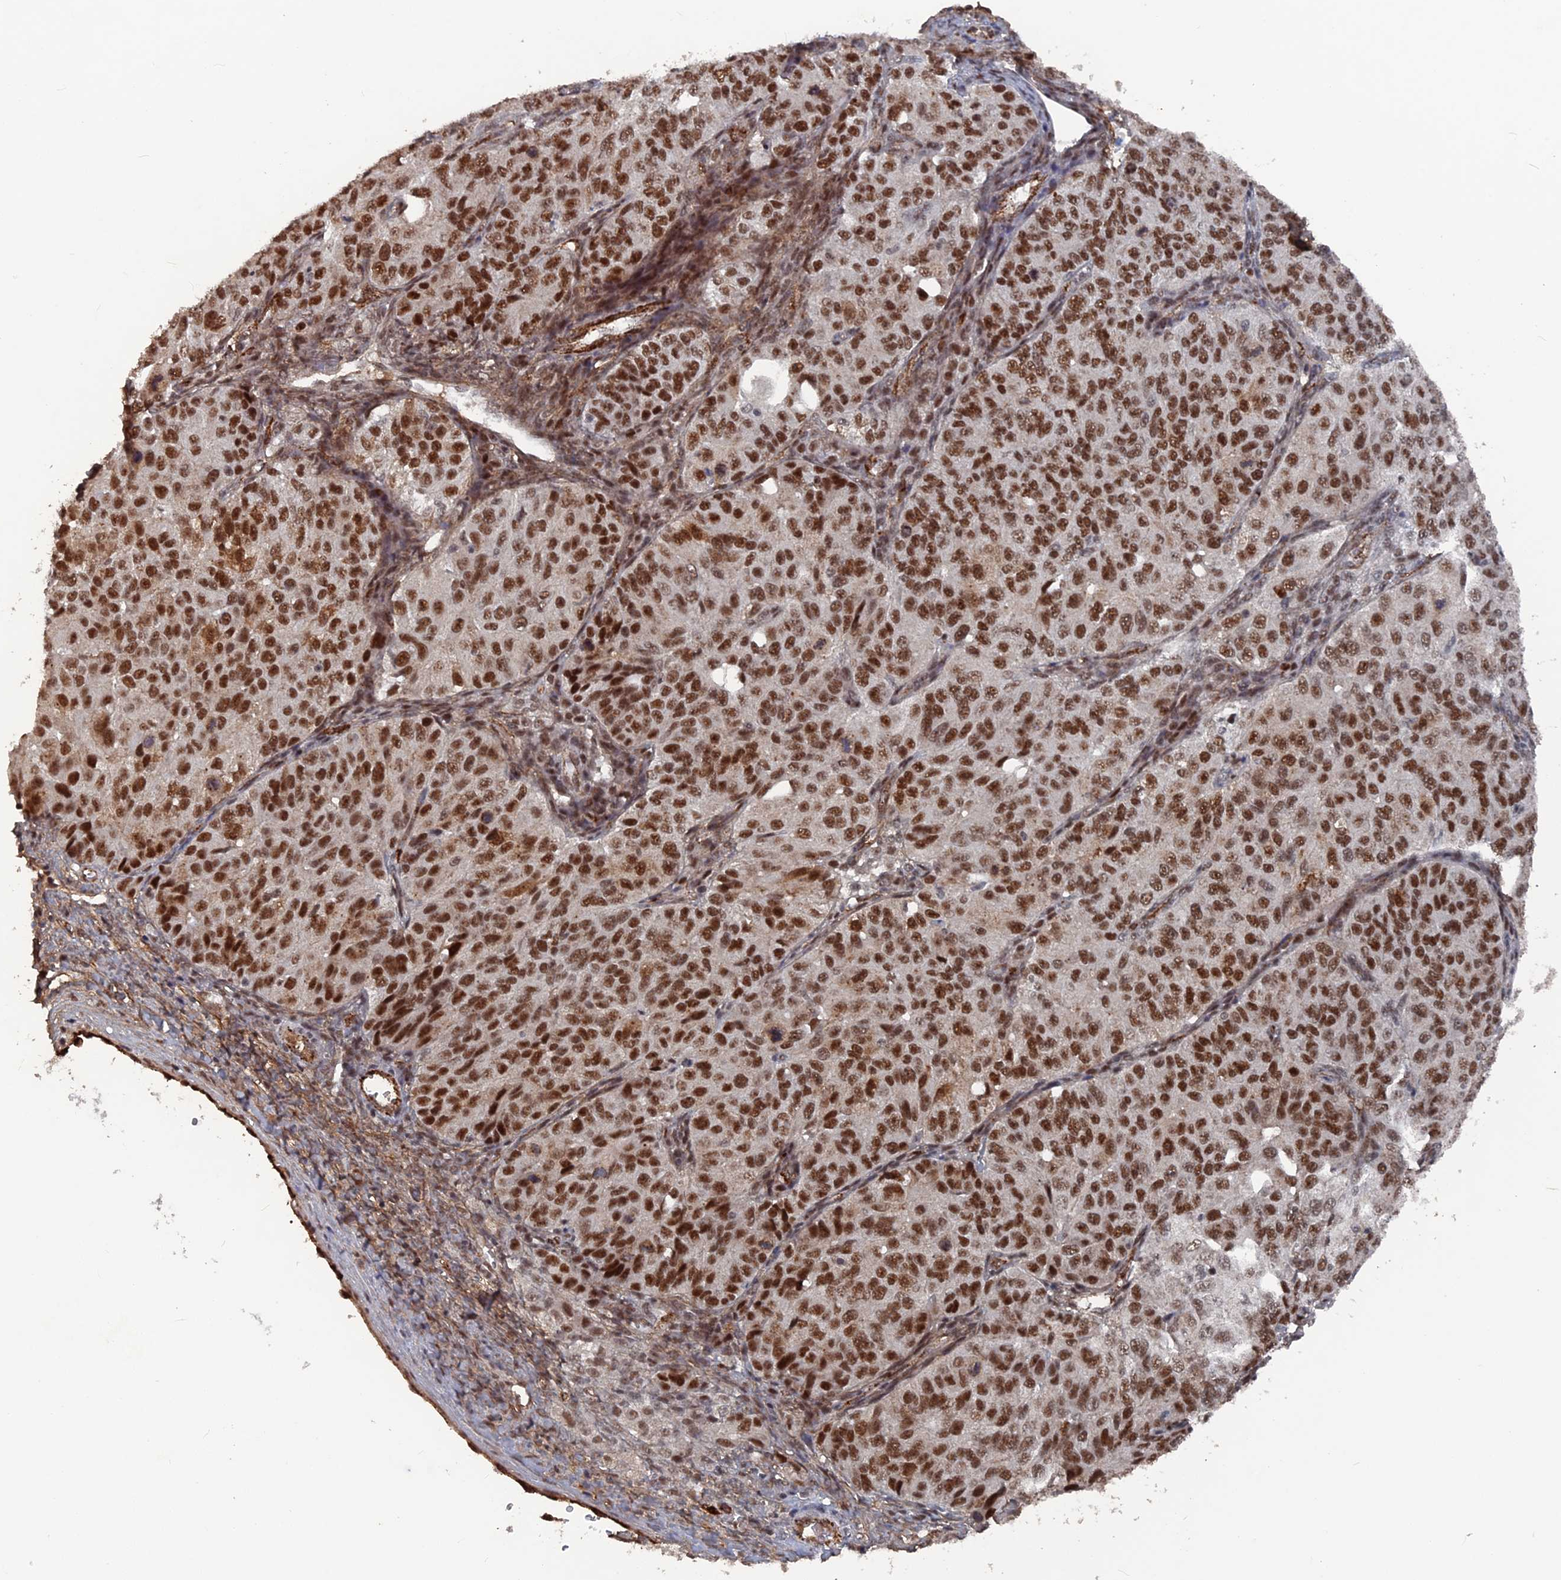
{"staining": {"intensity": "strong", "quantity": ">75%", "location": "nuclear"}, "tissue": "ovarian cancer", "cell_type": "Tumor cells", "image_type": "cancer", "snomed": [{"axis": "morphology", "description": "Carcinoma, endometroid"}, {"axis": "topography", "description": "Ovary"}], "caption": "A high-resolution histopathology image shows immunohistochemistry staining of ovarian endometroid carcinoma, which displays strong nuclear positivity in approximately >75% of tumor cells.", "gene": "SH3D21", "patient": {"sex": "female", "age": 51}}